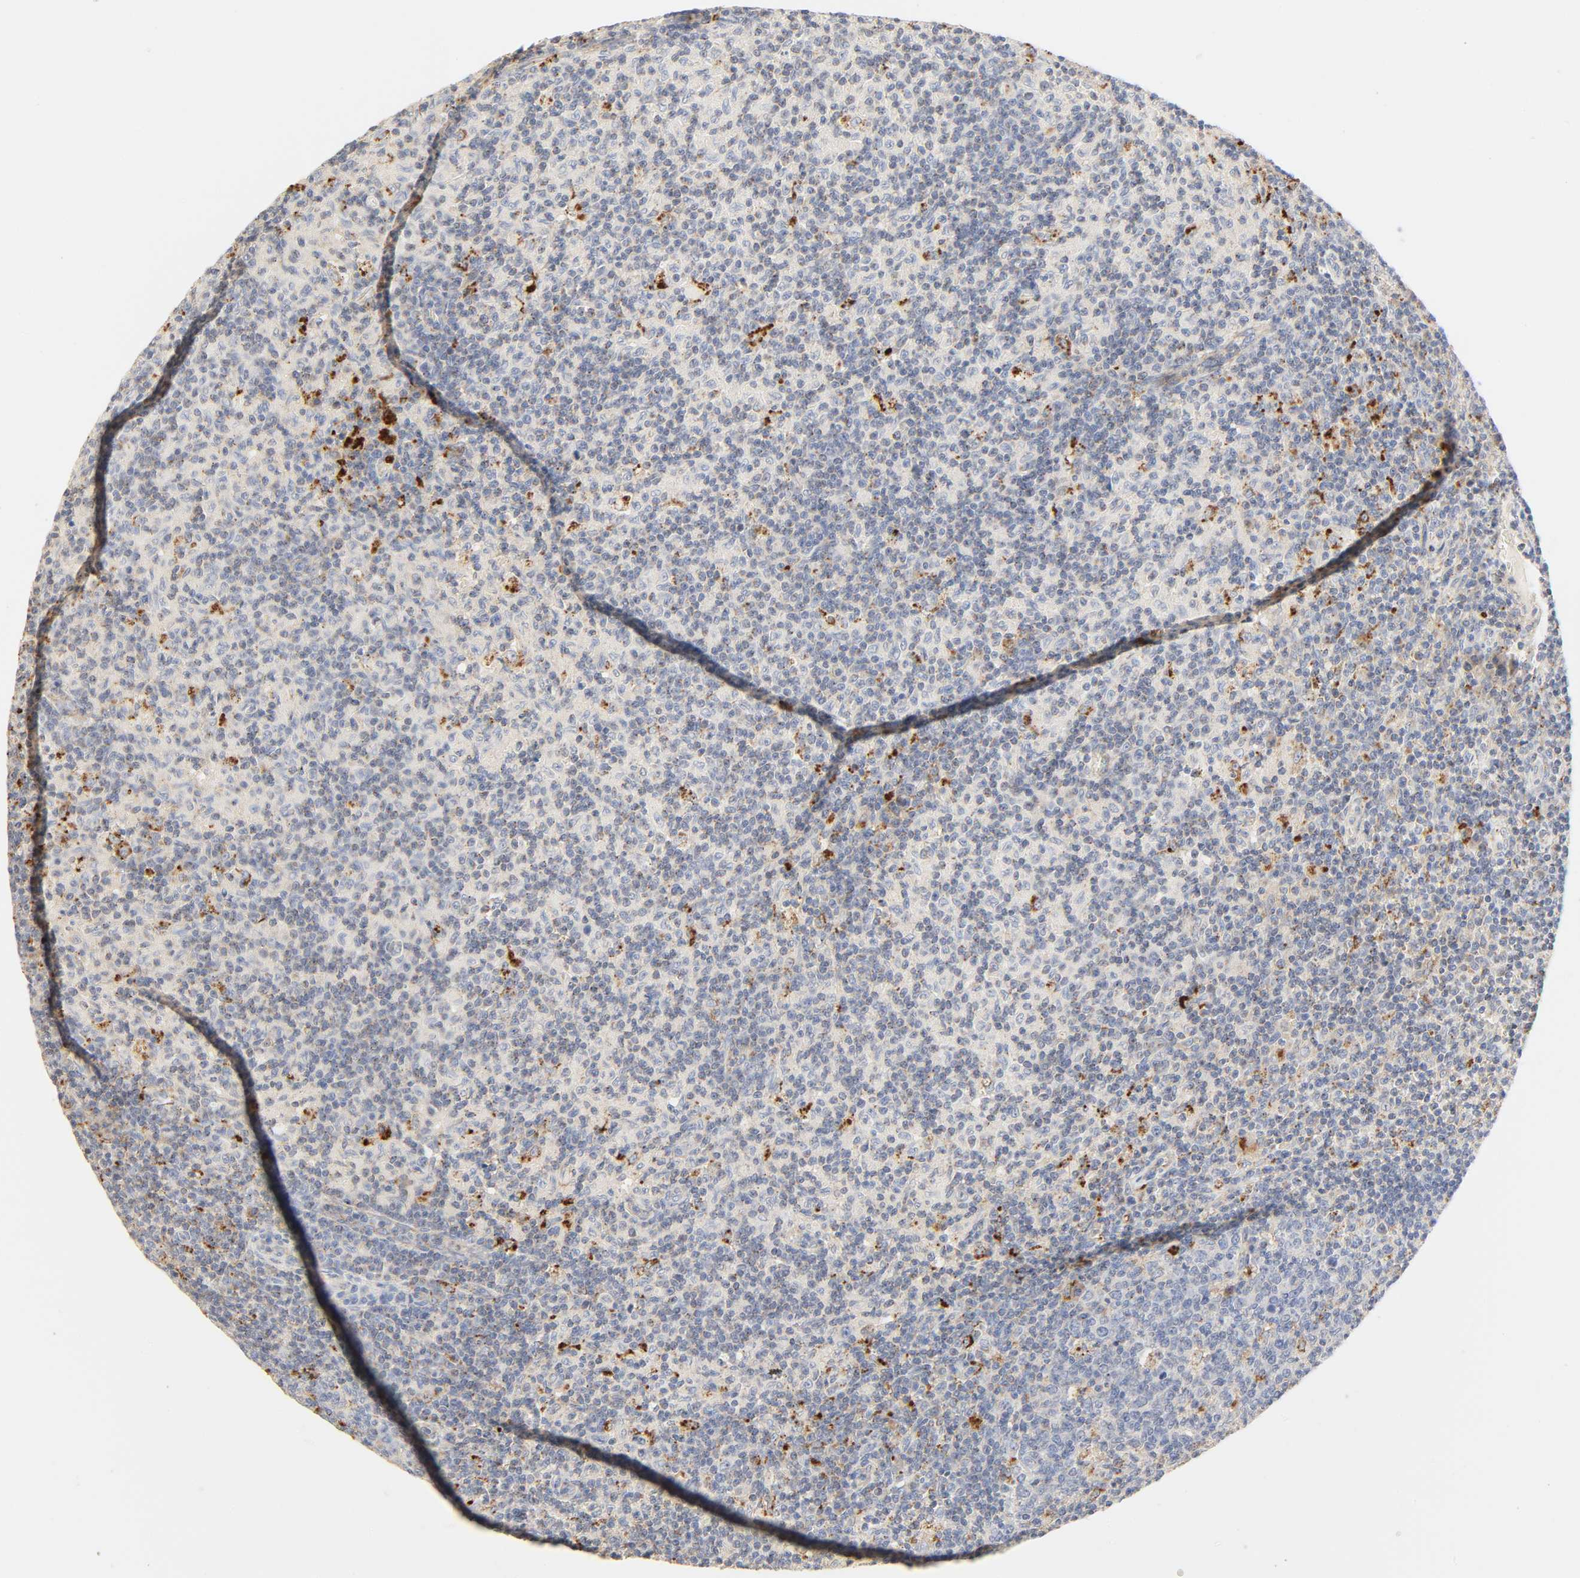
{"staining": {"intensity": "moderate", "quantity": "<25%", "location": "cytoplasmic/membranous"}, "tissue": "lymph node", "cell_type": "Germinal center cells", "image_type": "normal", "snomed": [{"axis": "morphology", "description": "Normal tissue, NOS"}, {"axis": "morphology", "description": "Inflammation, NOS"}, {"axis": "topography", "description": "Lymph node"}], "caption": "A high-resolution histopathology image shows immunohistochemistry (IHC) staining of normal lymph node, which exhibits moderate cytoplasmic/membranous expression in approximately <25% of germinal center cells.", "gene": "CAMK2A", "patient": {"sex": "male", "age": 55}}